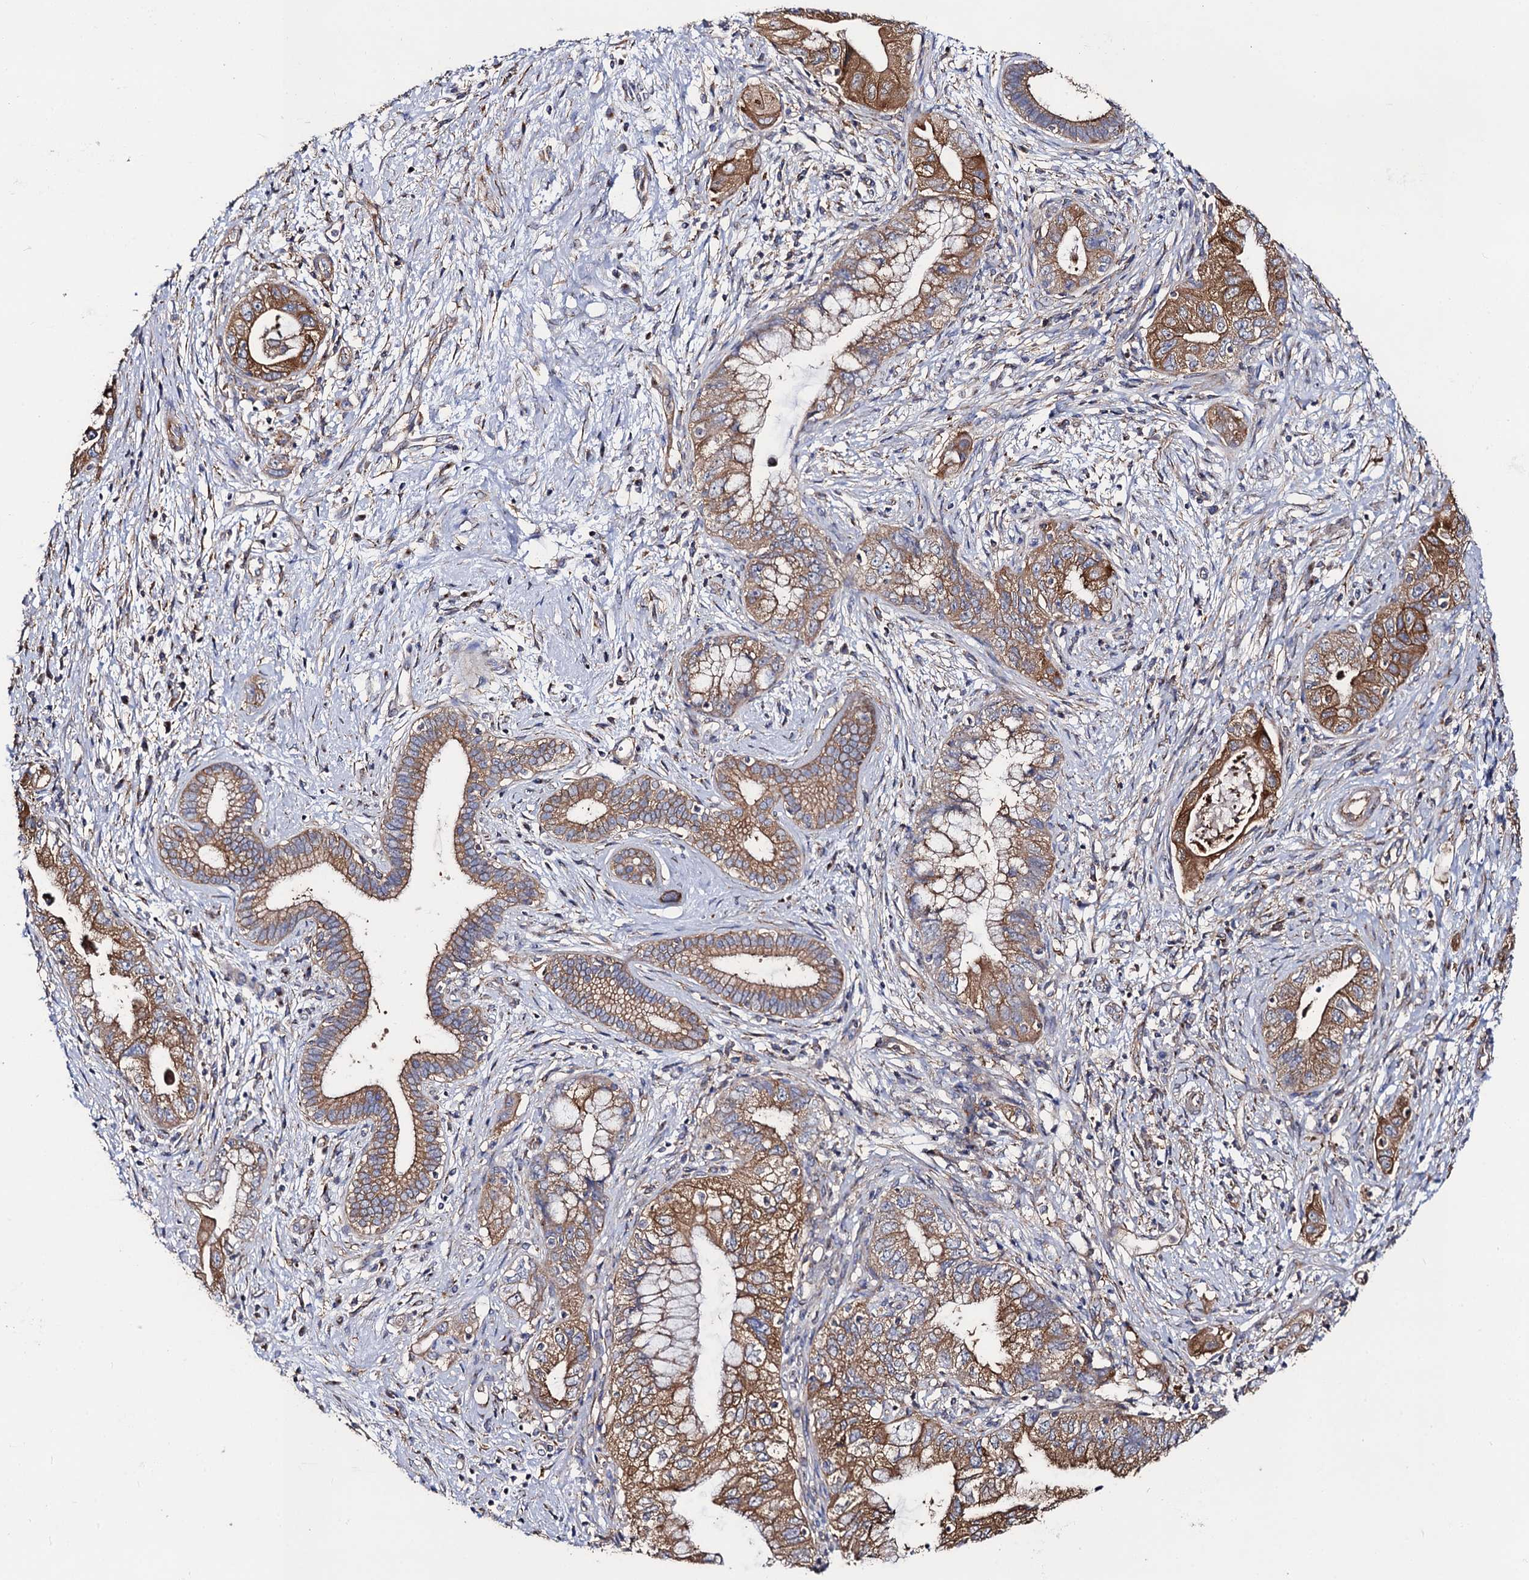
{"staining": {"intensity": "moderate", "quantity": ">75%", "location": "cytoplasmic/membranous"}, "tissue": "pancreatic cancer", "cell_type": "Tumor cells", "image_type": "cancer", "snomed": [{"axis": "morphology", "description": "Adenocarcinoma, NOS"}, {"axis": "topography", "description": "Pancreas"}], "caption": "Immunohistochemistry (IHC) photomicrograph of neoplastic tissue: human pancreatic adenocarcinoma stained using IHC reveals medium levels of moderate protein expression localized specifically in the cytoplasmic/membranous of tumor cells, appearing as a cytoplasmic/membranous brown color.", "gene": "DYDC1", "patient": {"sex": "female", "age": 73}}